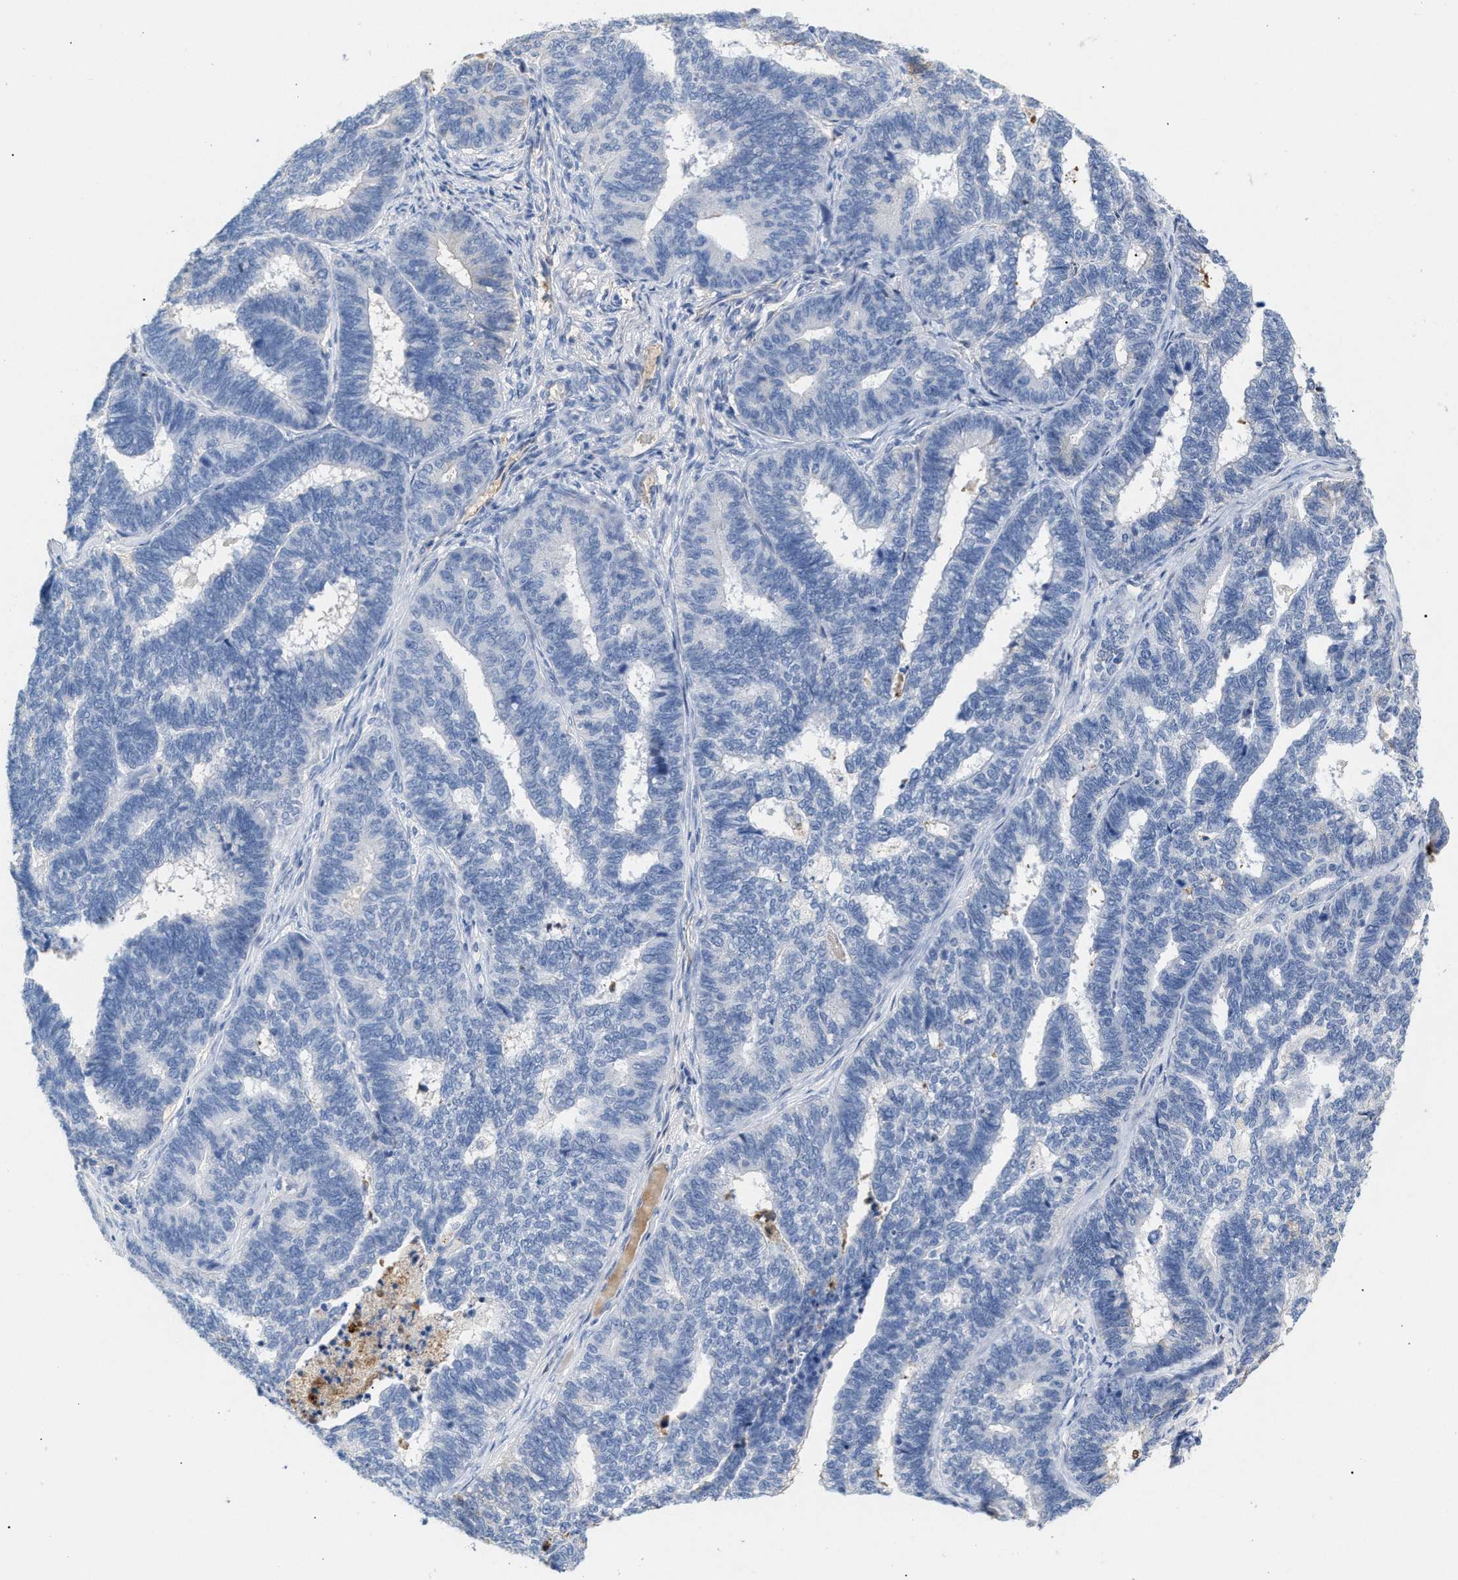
{"staining": {"intensity": "negative", "quantity": "none", "location": "none"}, "tissue": "endometrial cancer", "cell_type": "Tumor cells", "image_type": "cancer", "snomed": [{"axis": "morphology", "description": "Adenocarcinoma, NOS"}, {"axis": "topography", "description": "Endometrium"}], "caption": "This is an immunohistochemistry micrograph of endometrial cancer (adenocarcinoma). There is no expression in tumor cells.", "gene": "APOH", "patient": {"sex": "female", "age": 70}}